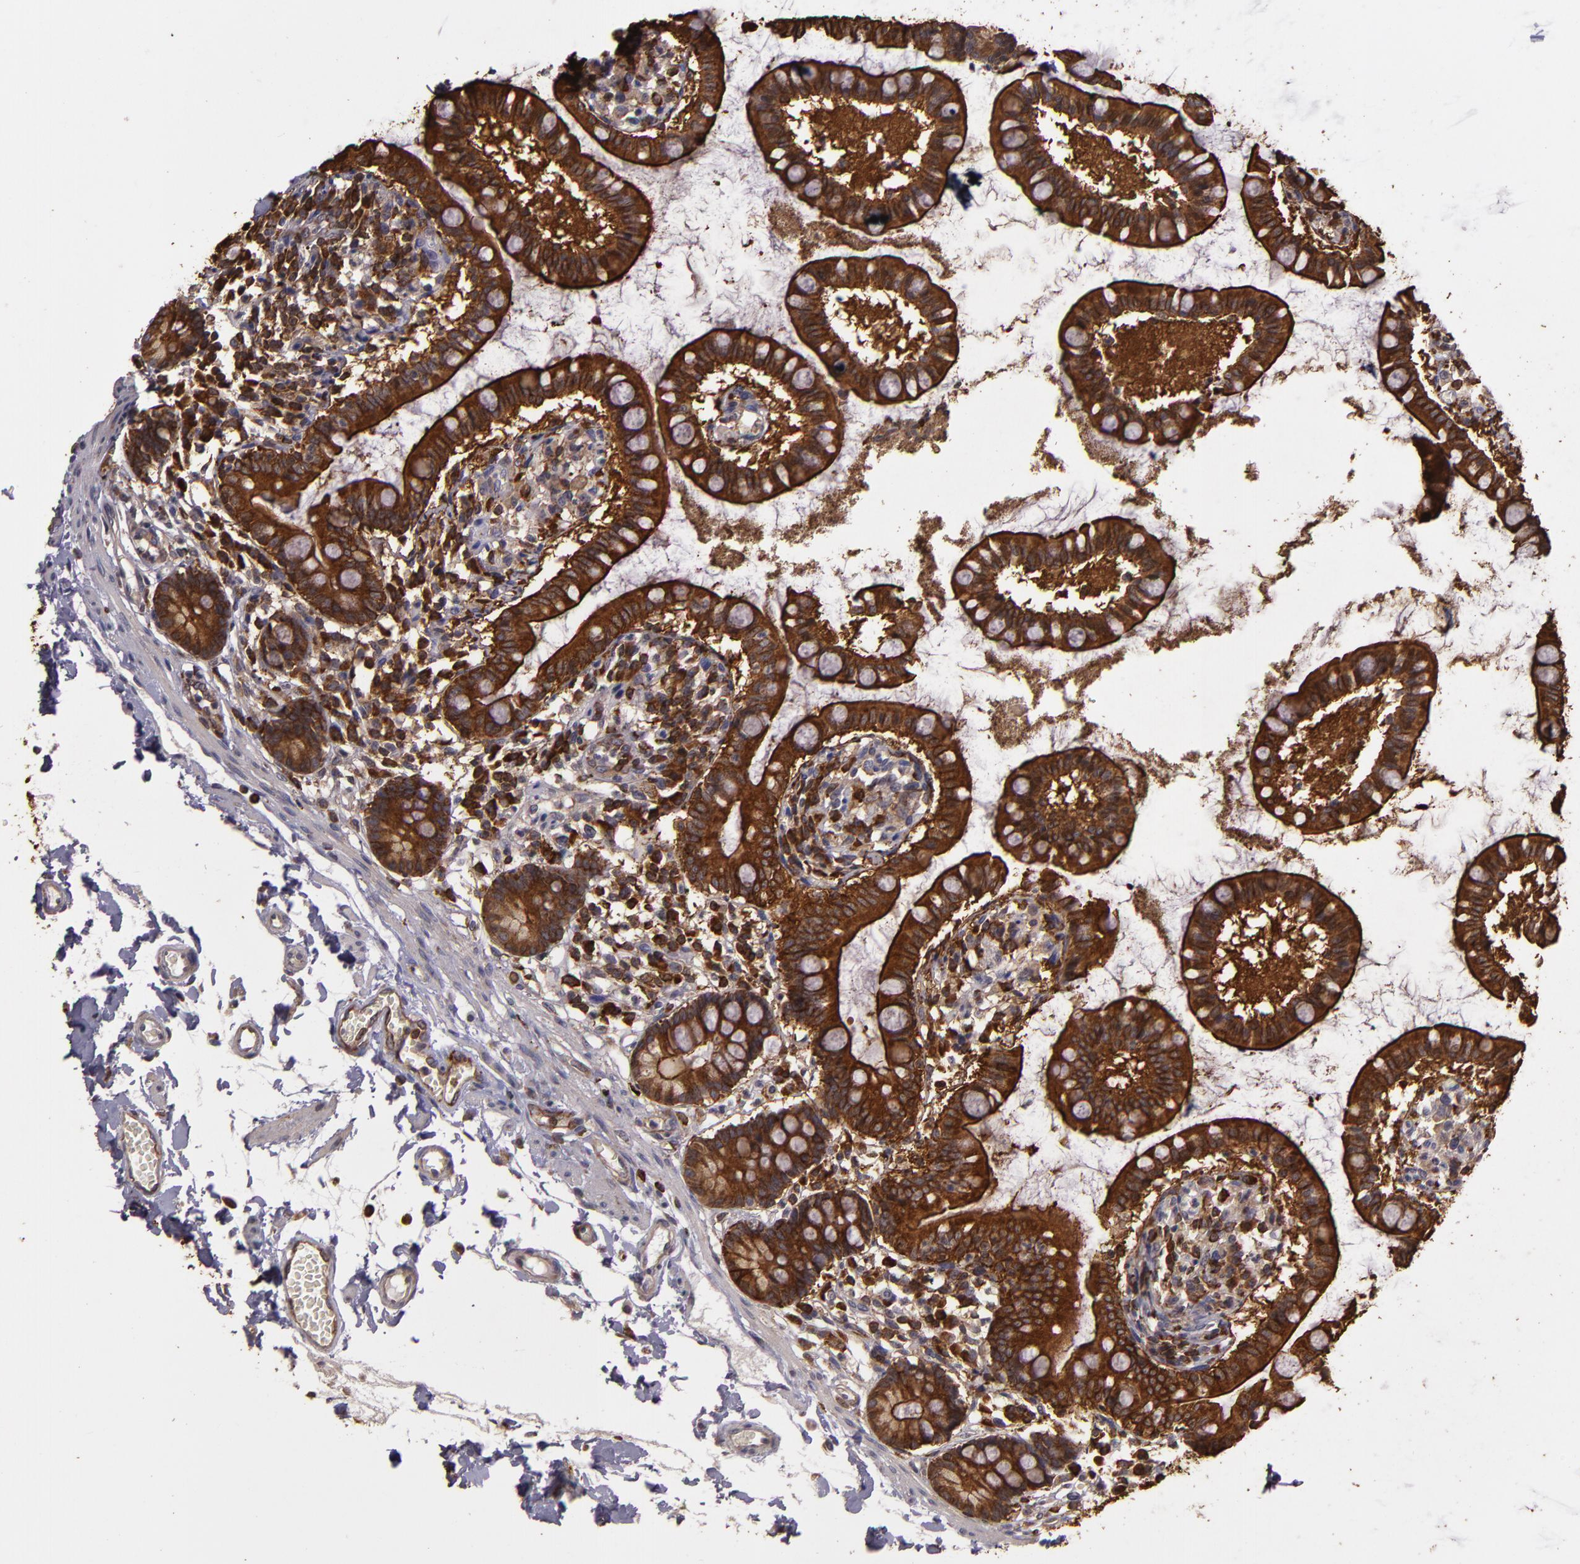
{"staining": {"intensity": "strong", "quantity": ">75%", "location": "cytoplasmic/membranous"}, "tissue": "small intestine", "cell_type": "Glandular cells", "image_type": "normal", "snomed": [{"axis": "morphology", "description": "Normal tissue, NOS"}, {"axis": "topography", "description": "Small intestine"}], "caption": "Protein expression analysis of normal human small intestine reveals strong cytoplasmic/membranous expression in approximately >75% of glandular cells. (DAB (3,3'-diaminobenzidine) IHC, brown staining for protein, blue staining for nuclei).", "gene": "SLC9A3R1", "patient": {"sex": "female", "age": 61}}